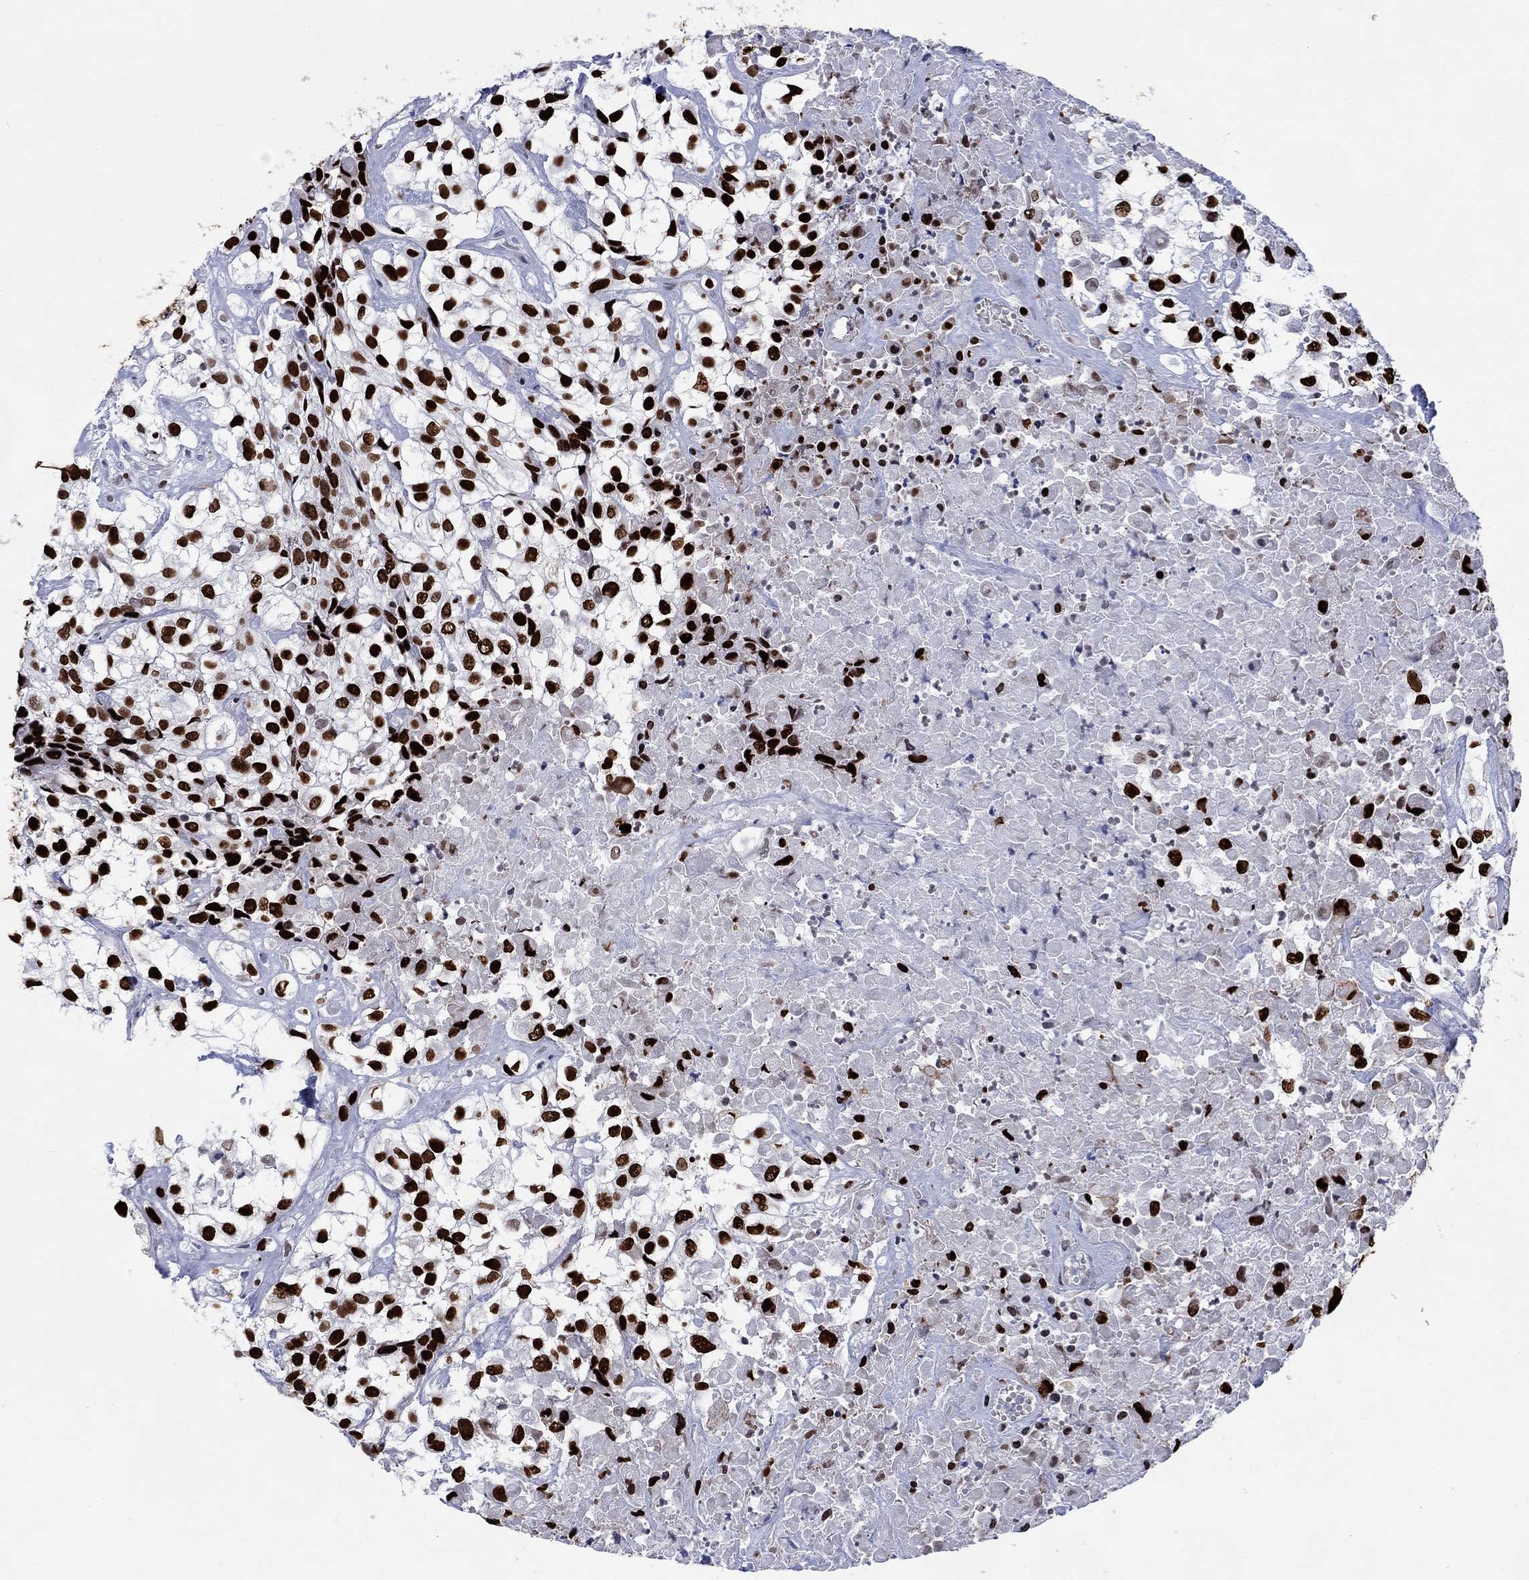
{"staining": {"intensity": "strong", "quantity": ">75%", "location": "nuclear"}, "tissue": "urothelial cancer", "cell_type": "Tumor cells", "image_type": "cancer", "snomed": [{"axis": "morphology", "description": "Urothelial carcinoma, High grade"}, {"axis": "topography", "description": "Urinary bladder"}], "caption": "The image reveals a brown stain indicating the presence of a protein in the nuclear of tumor cells in urothelial carcinoma (high-grade). (IHC, brightfield microscopy, high magnification).", "gene": "HMGA1", "patient": {"sex": "male", "age": 56}}